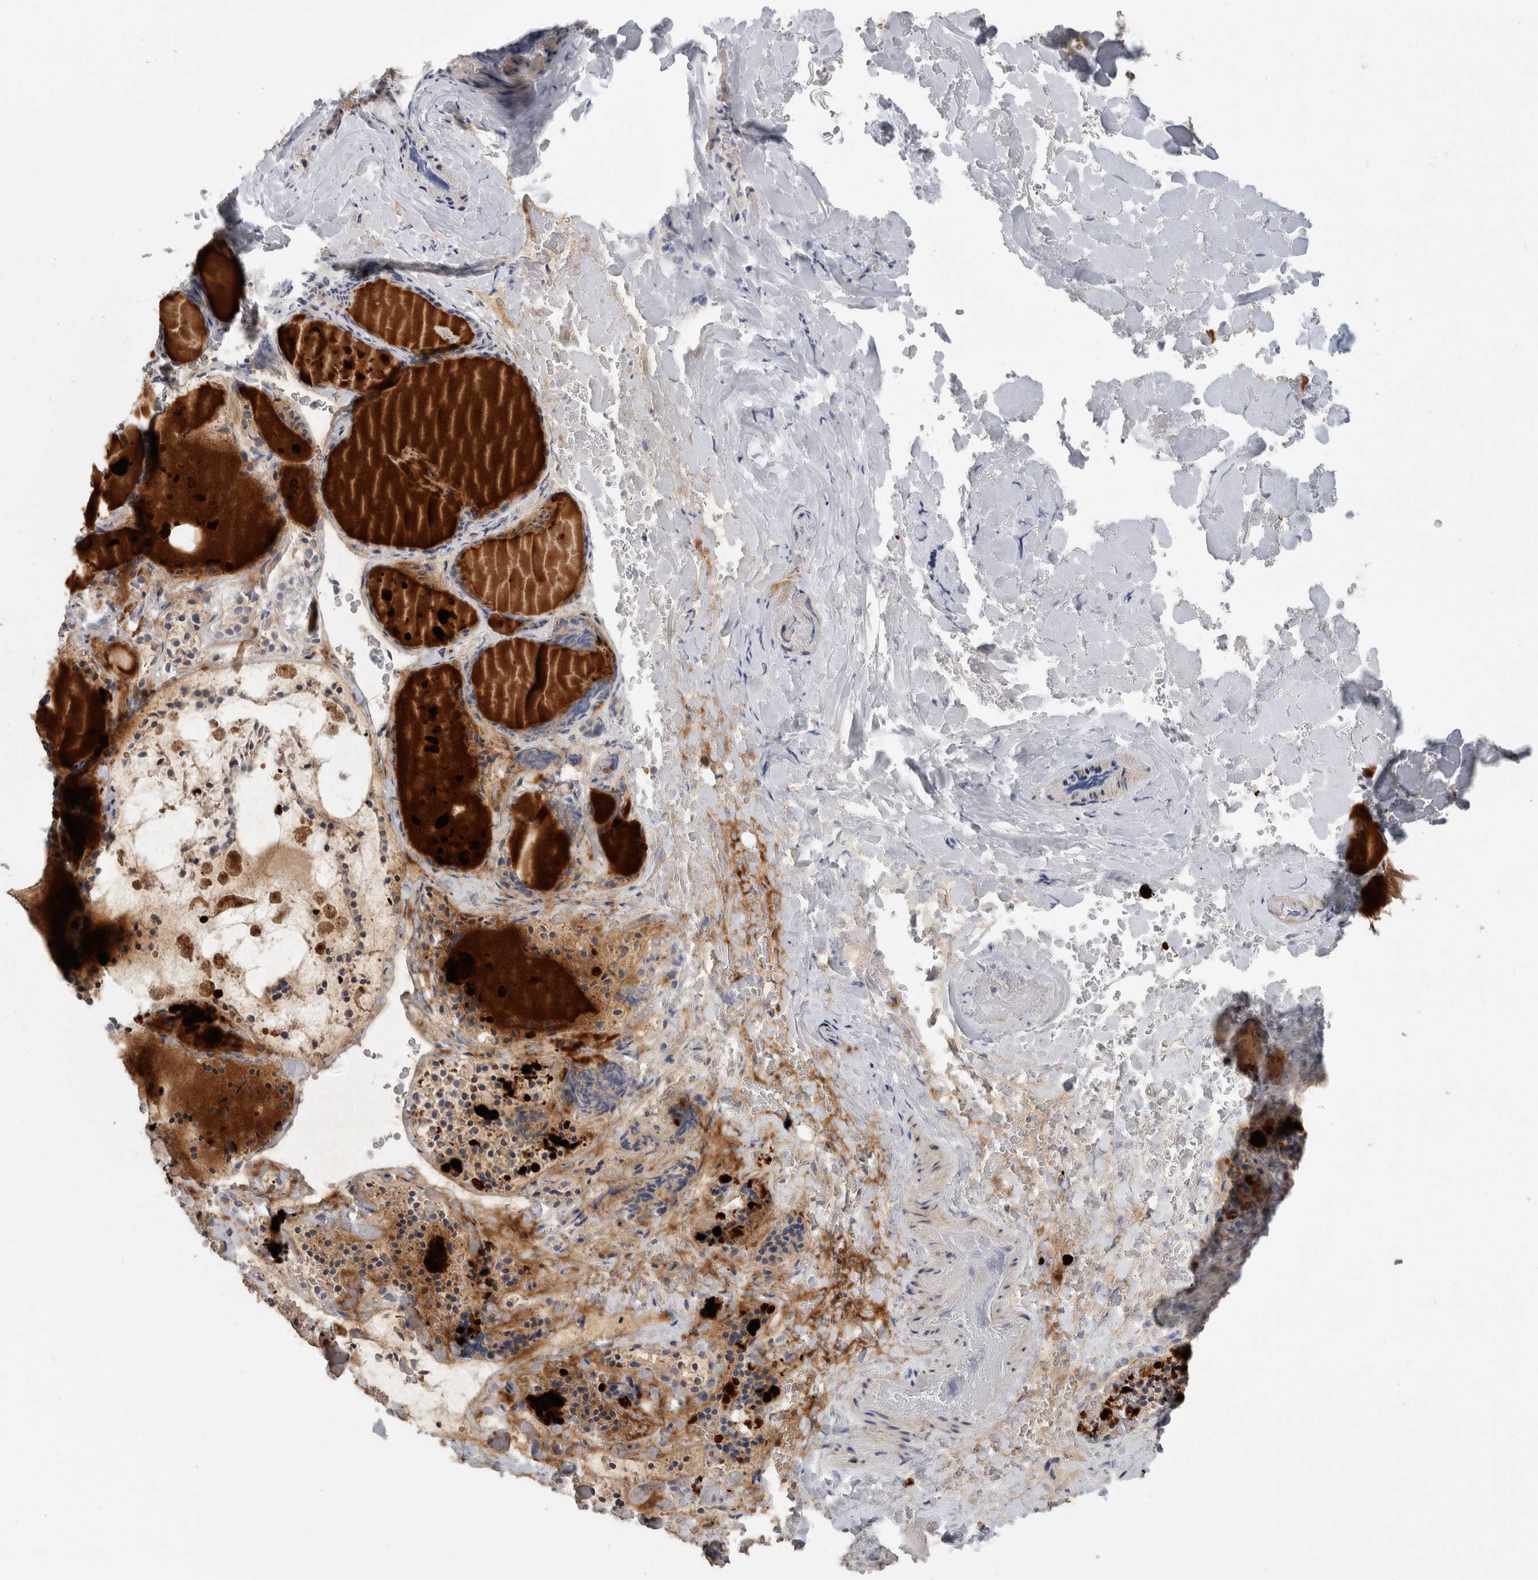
{"staining": {"intensity": "negative", "quantity": "none", "location": "none"}, "tissue": "thyroid gland", "cell_type": "Glandular cells", "image_type": "normal", "snomed": [{"axis": "morphology", "description": "Normal tissue, NOS"}, {"axis": "topography", "description": "Thyroid gland"}], "caption": "Immunohistochemical staining of unremarkable human thyroid gland exhibits no significant positivity in glandular cells.", "gene": "MGAT1", "patient": {"sex": "female", "age": 44}}